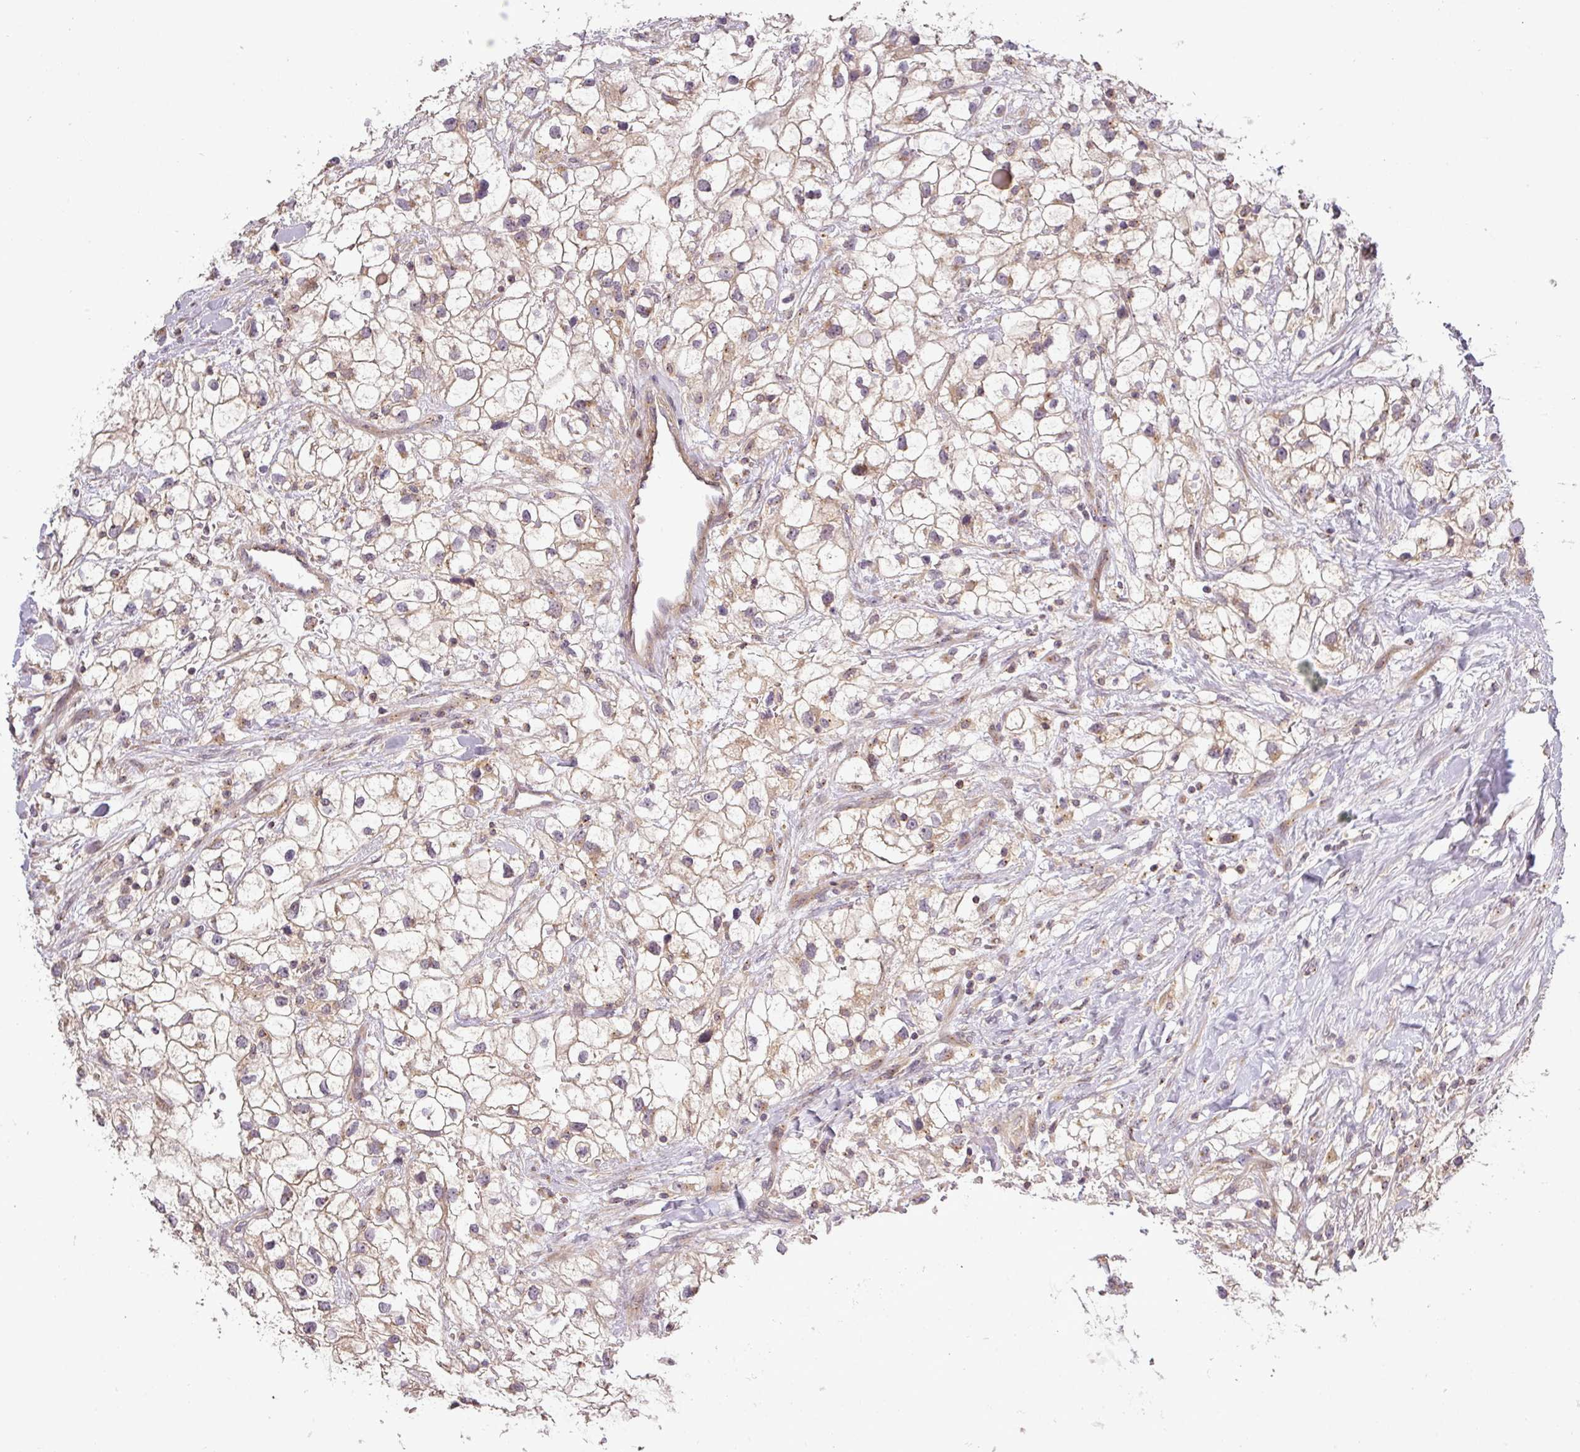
{"staining": {"intensity": "weak", "quantity": "25%-75%", "location": "cytoplasmic/membranous"}, "tissue": "renal cancer", "cell_type": "Tumor cells", "image_type": "cancer", "snomed": [{"axis": "morphology", "description": "Adenocarcinoma, NOS"}, {"axis": "topography", "description": "Kidney"}], "caption": "Adenocarcinoma (renal) stained with a protein marker displays weak staining in tumor cells.", "gene": "NIN", "patient": {"sex": "male", "age": 59}}